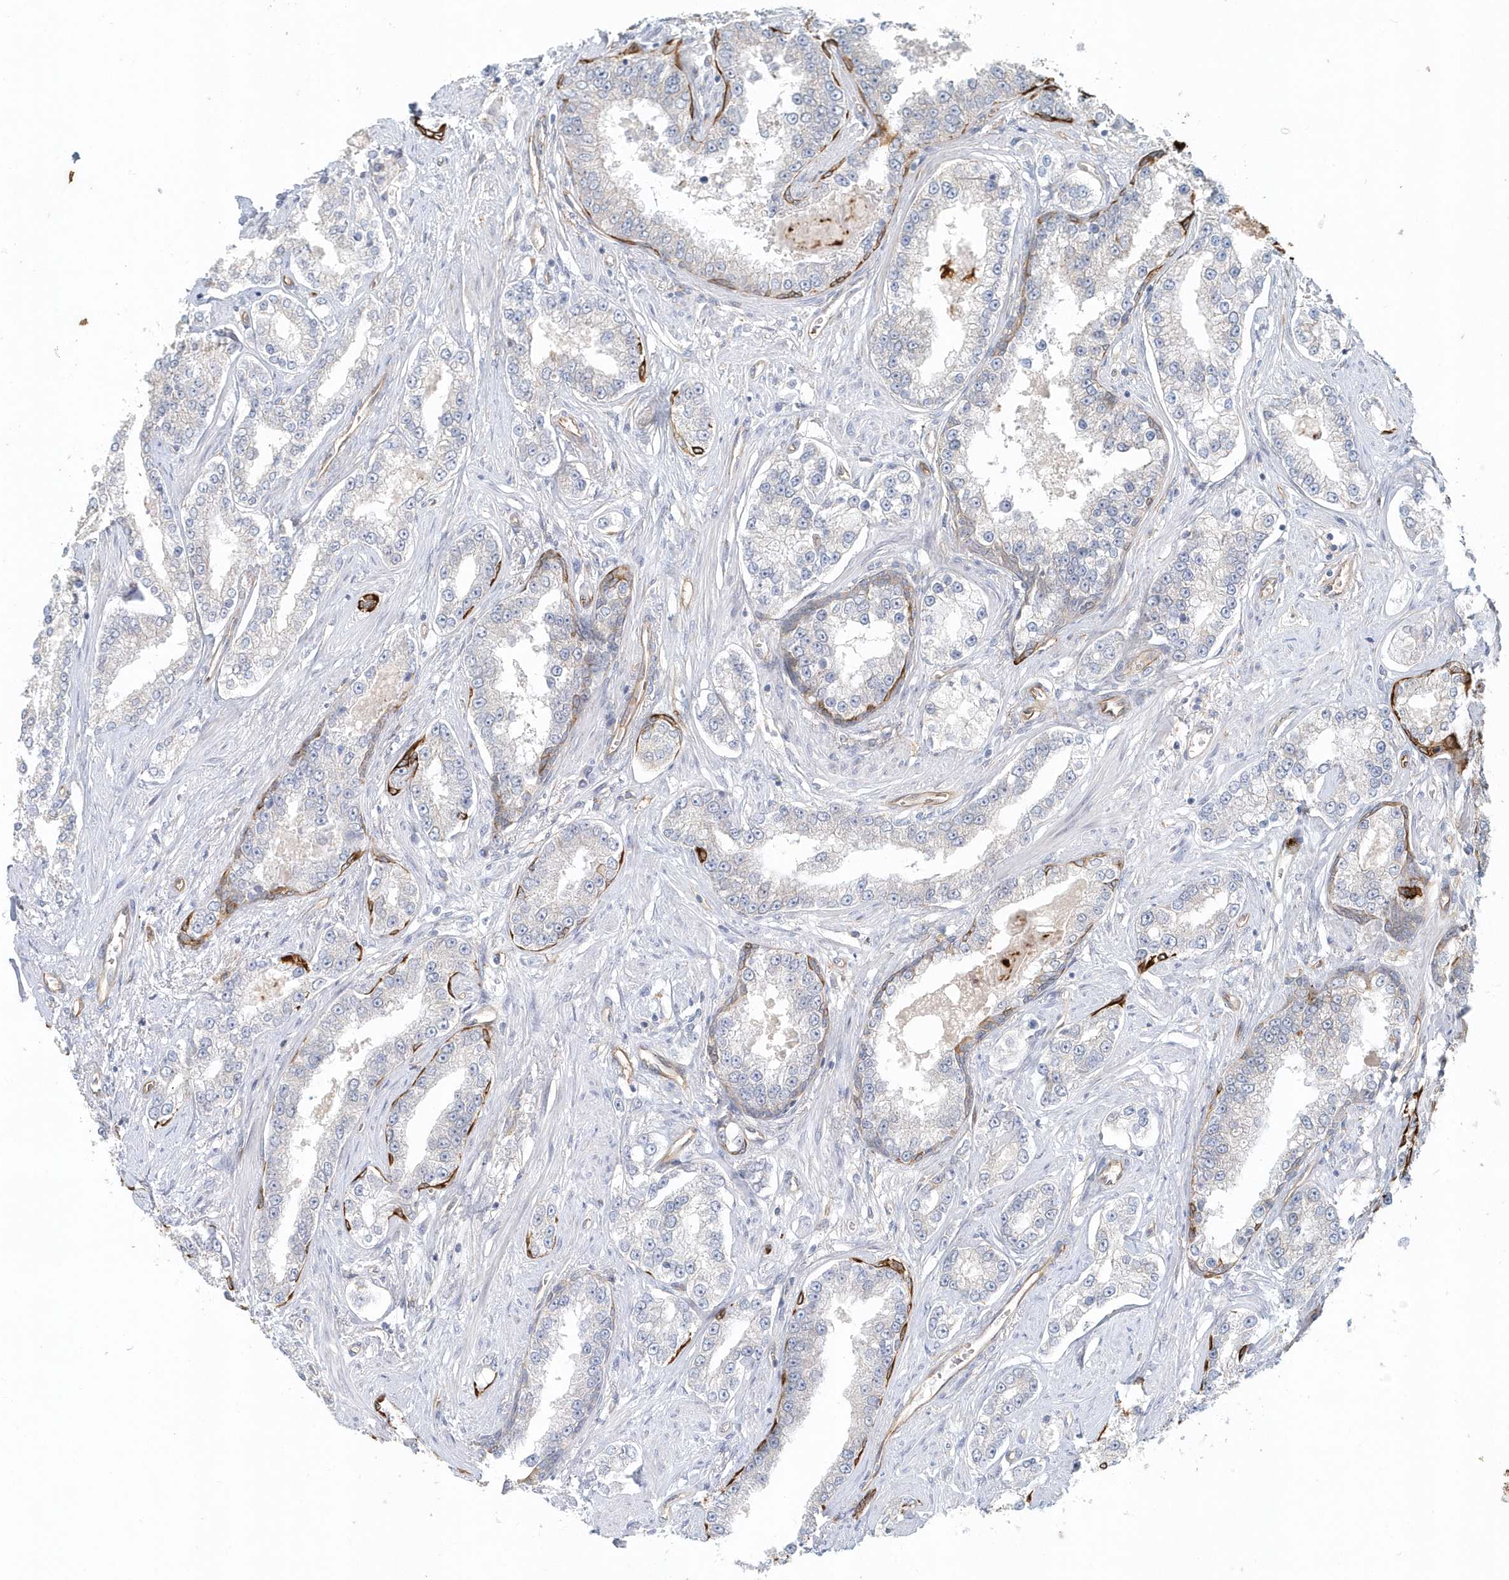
{"staining": {"intensity": "negative", "quantity": "none", "location": "none"}, "tissue": "prostate cancer", "cell_type": "Tumor cells", "image_type": "cancer", "snomed": [{"axis": "morphology", "description": "Normal tissue, NOS"}, {"axis": "morphology", "description": "Adenocarcinoma, High grade"}, {"axis": "topography", "description": "Prostate"}], "caption": "Micrograph shows no significant protein positivity in tumor cells of prostate cancer.", "gene": "DNAH1", "patient": {"sex": "male", "age": 83}}